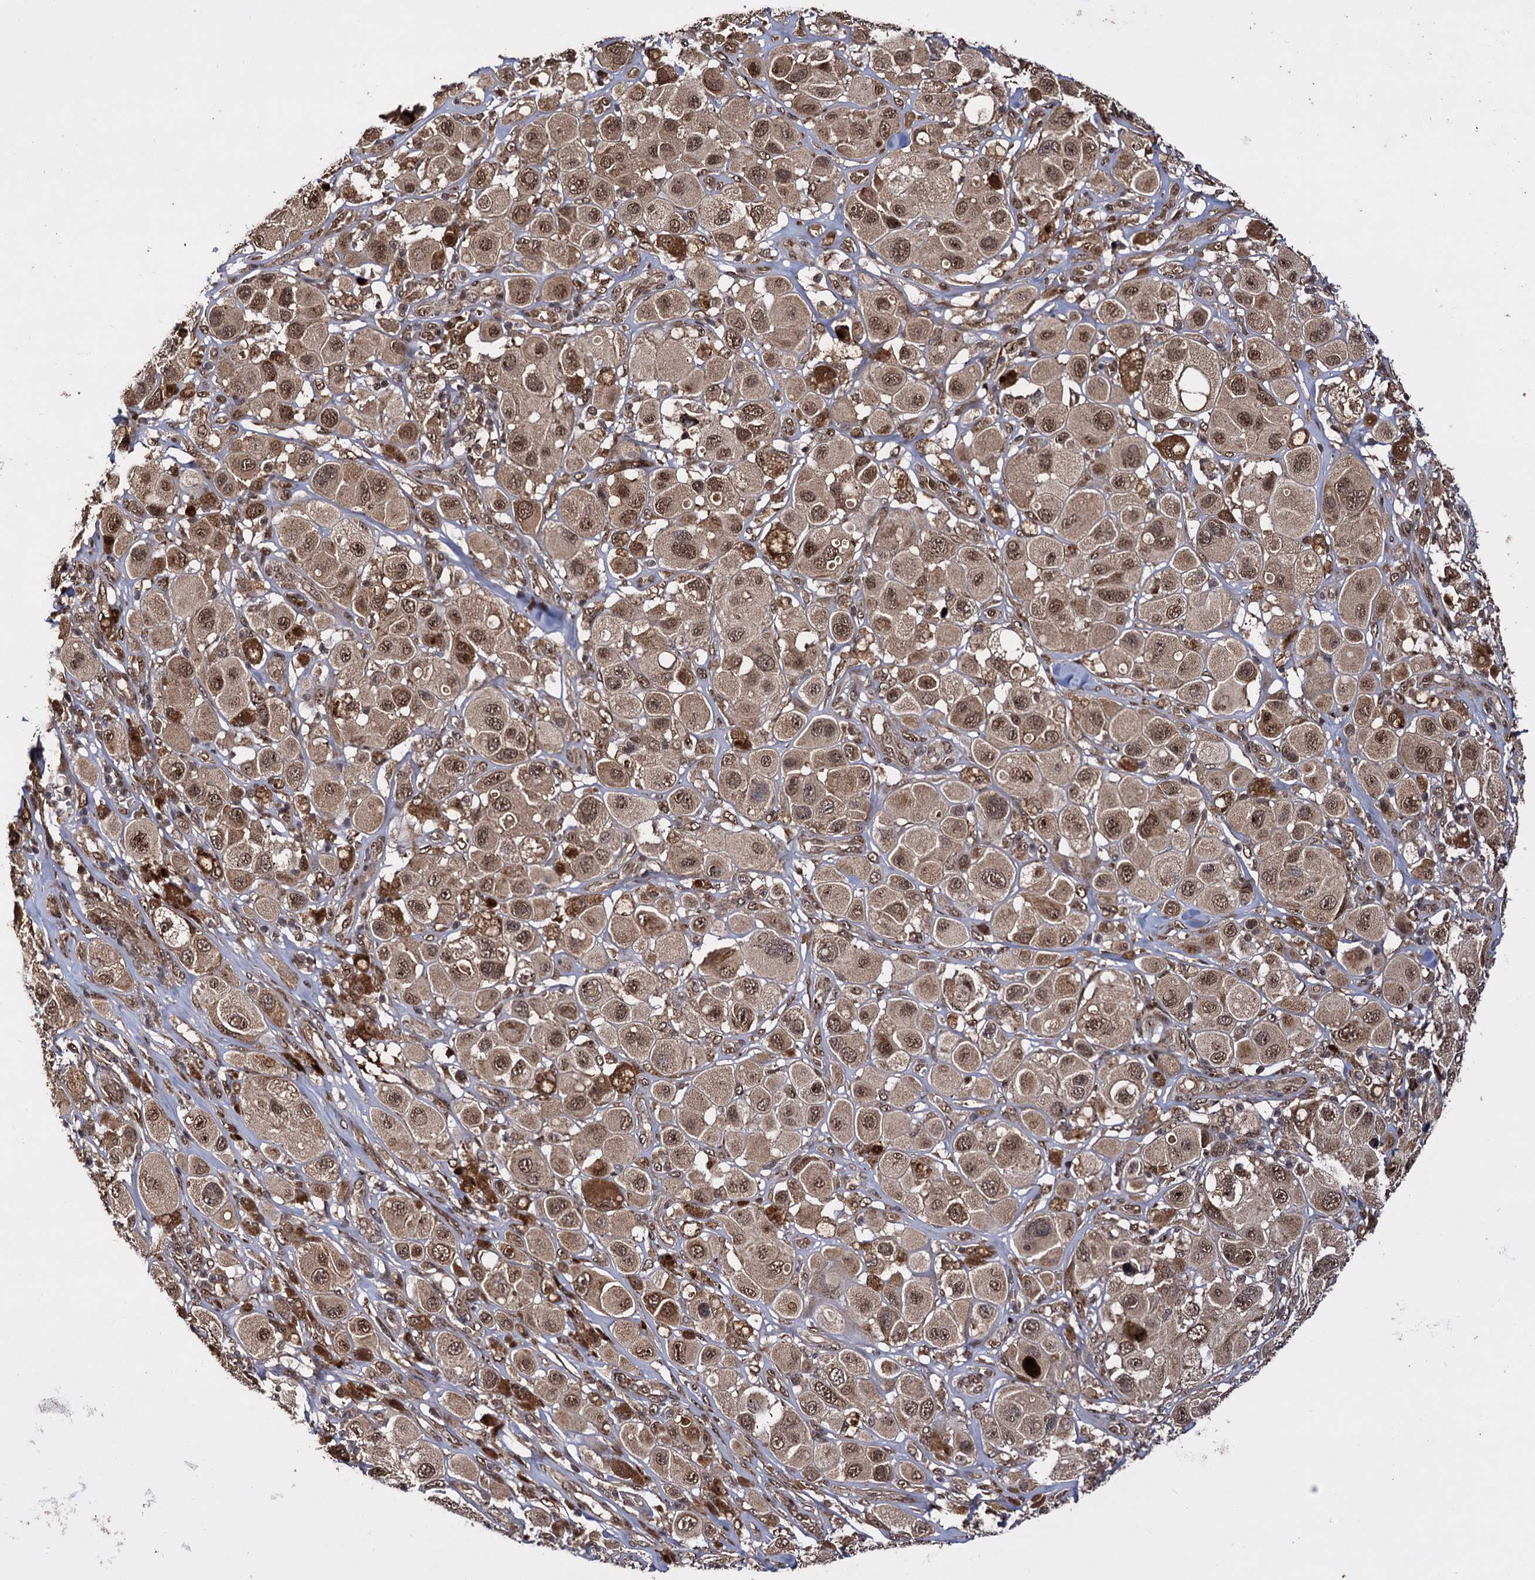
{"staining": {"intensity": "moderate", "quantity": ">75%", "location": "cytoplasmic/membranous,nuclear"}, "tissue": "melanoma", "cell_type": "Tumor cells", "image_type": "cancer", "snomed": [{"axis": "morphology", "description": "Malignant melanoma, Metastatic site"}, {"axis": "topography", "description": "Skin"}], "caption": "Protein expression analysis of malignant melanoma (metastatic site) demonstrates moderate cytoplasmic/membranous and nuclear positivity in about >75% of tumor cells.", "gene": "PIGB", "patient": {"sex": "male", "age": 41}}